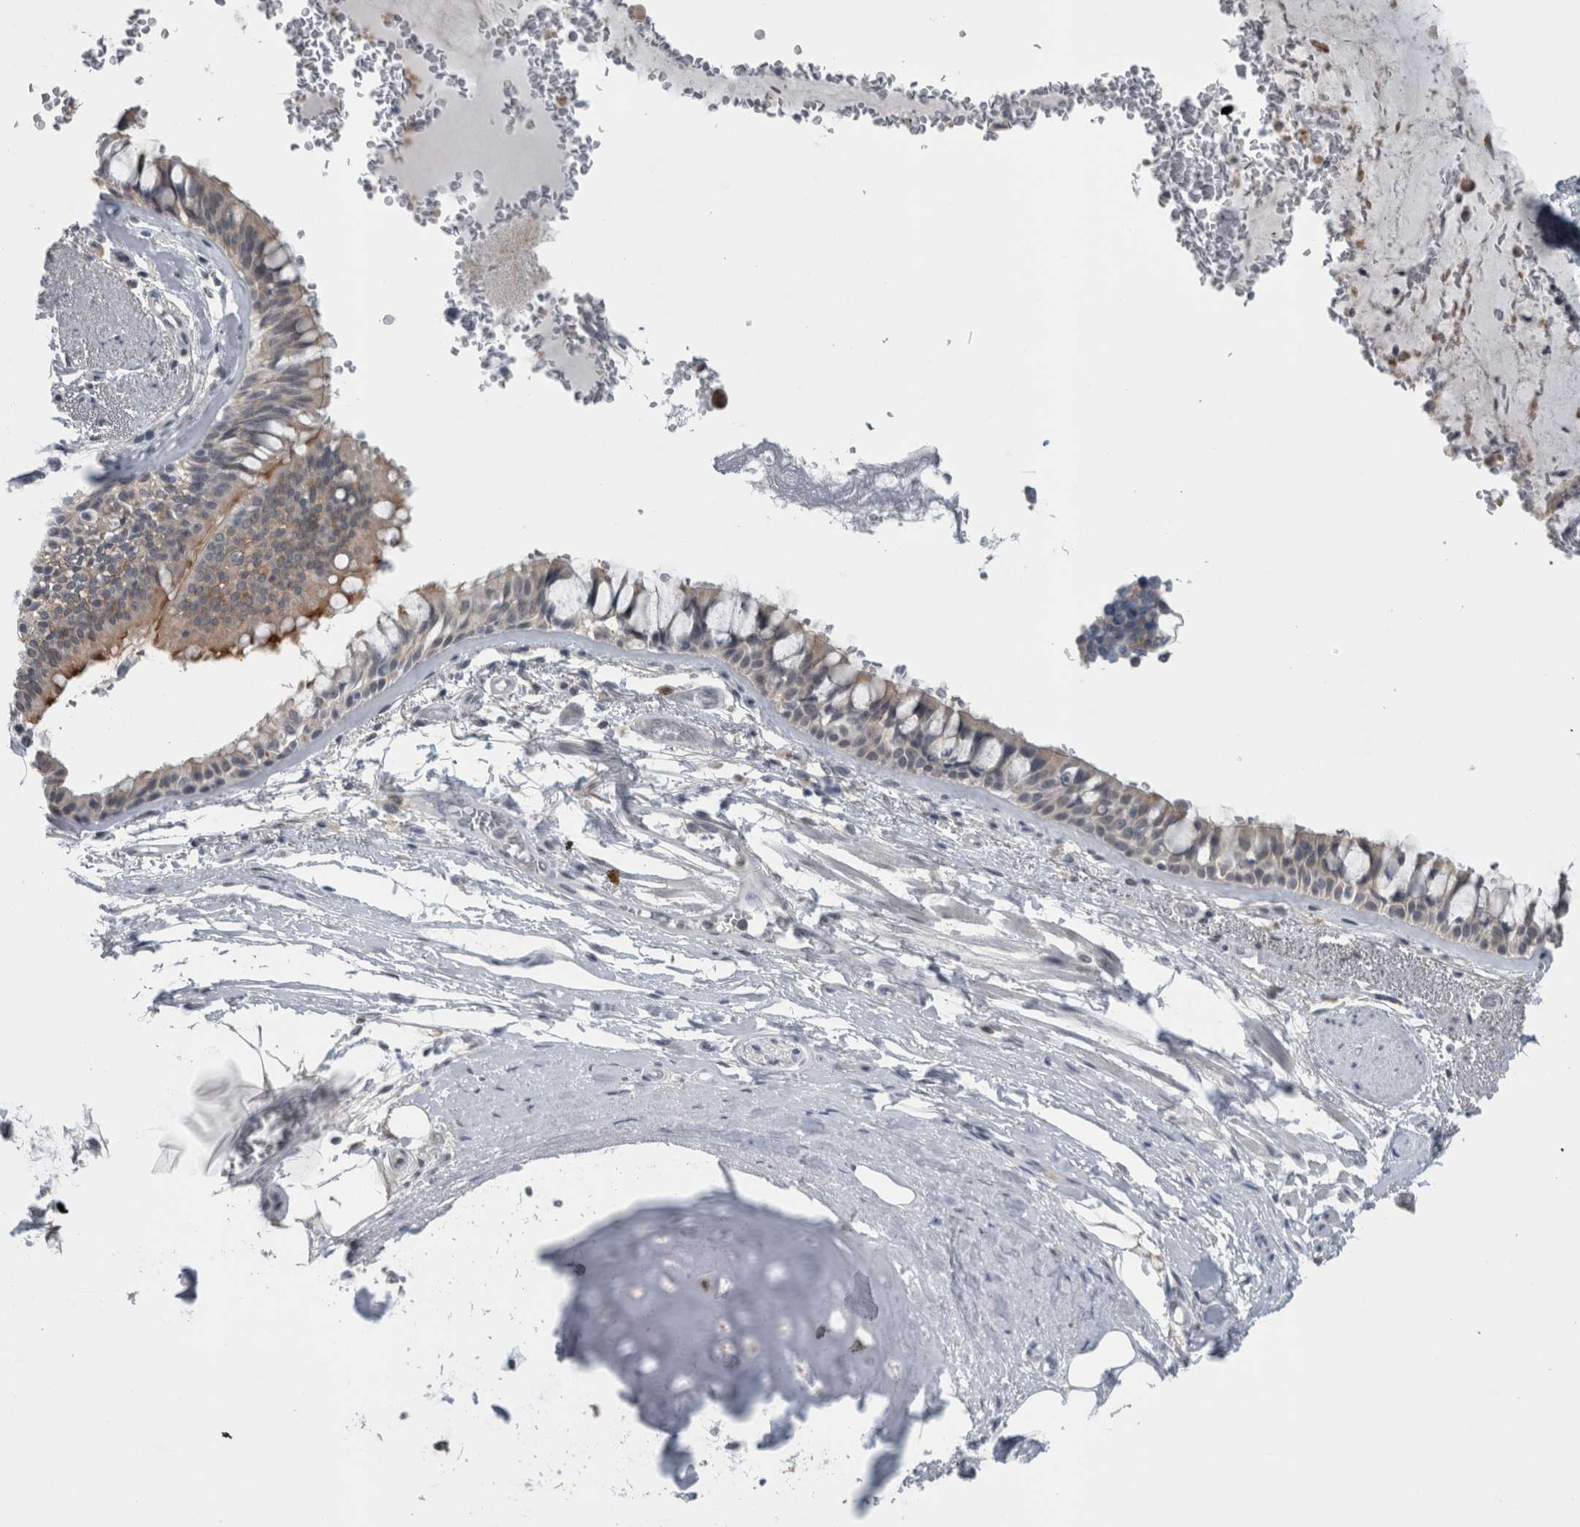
{"staining": {"intensity": "moderate", "quantity": "<25%", "location": "cytoplasmic/membranous"}, "tissue": "bronchus", "cell_type": "Respiratory epithelial cells", "image_type": "normal", "snomed": [{"axis": "morphology", "description": "Normal tissue, NOS"}, {"axis": "topography", "description": "Bronchus"}], "caption": "Immunohistochemical staining of benign bronchus reveals moderate cytoplasmic/membranous protein expression in about <25% of respiratory epithelial cells.", "gene": "ACSF2", "patient": {"sex": "male", "age": 66}}